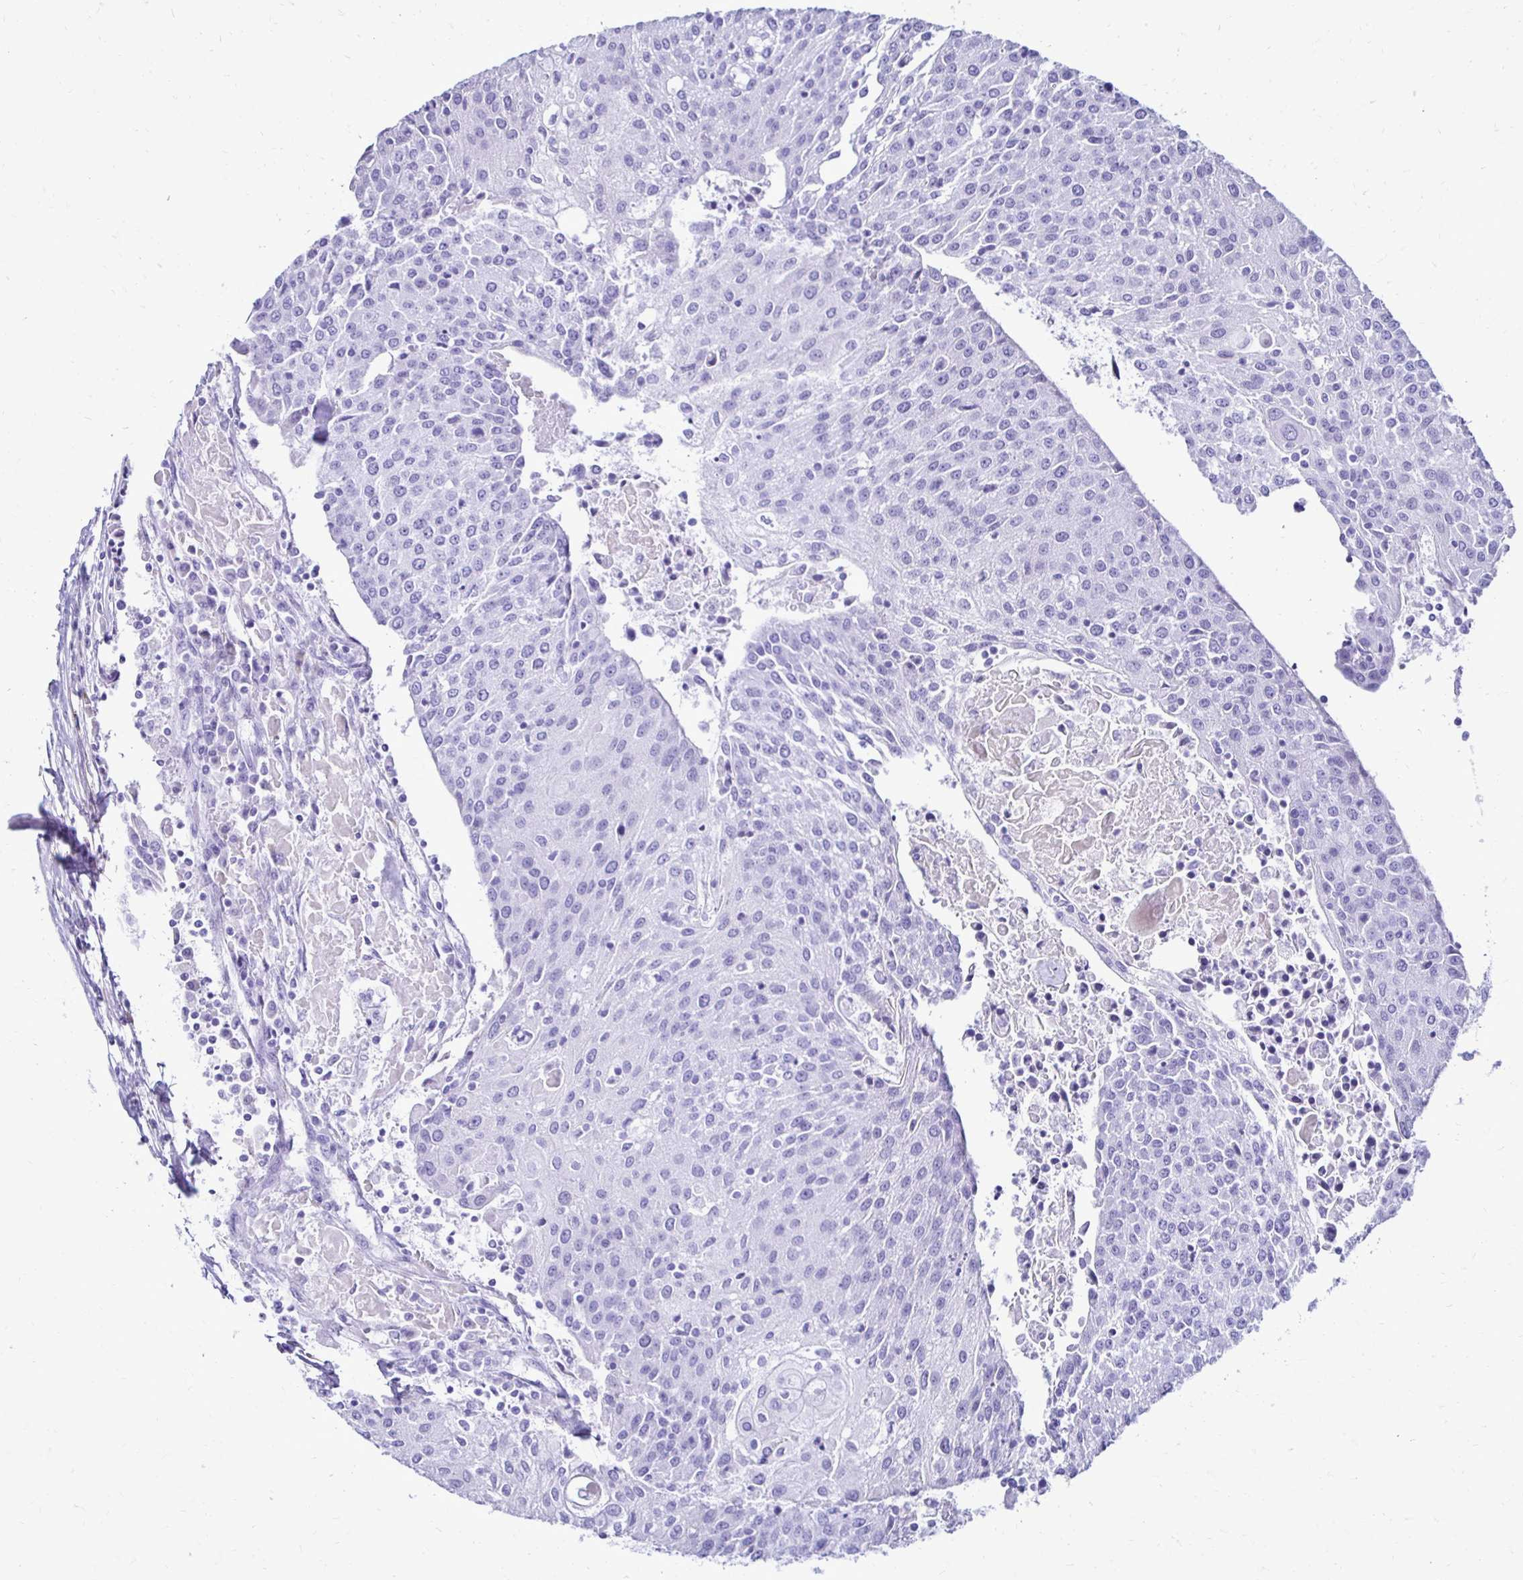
{"staining": {"intensity": "negative", "quantity": "none", "location": "none"}, "tissue": "urothelial cancer", "cell_type": "Tumor cells", "image_type": "cancer", "snomed": [{"axis": "morphology", "description": "Urothelial carcinoma, High grade"}, {"axis": "topography", "description": "Urinary bladder"}], "caption": "High magnification brightfield microscopy of urothelial cancer stained with DAB (brown) and counterstained with hematoxylin (blue): tumor cells show no significant staining. (Brightfield microscopy of DAB immunohistochemistry (IHC) at high magnification).", "gene": "CST5", "patient": {"sex": "female", "age": 85}}